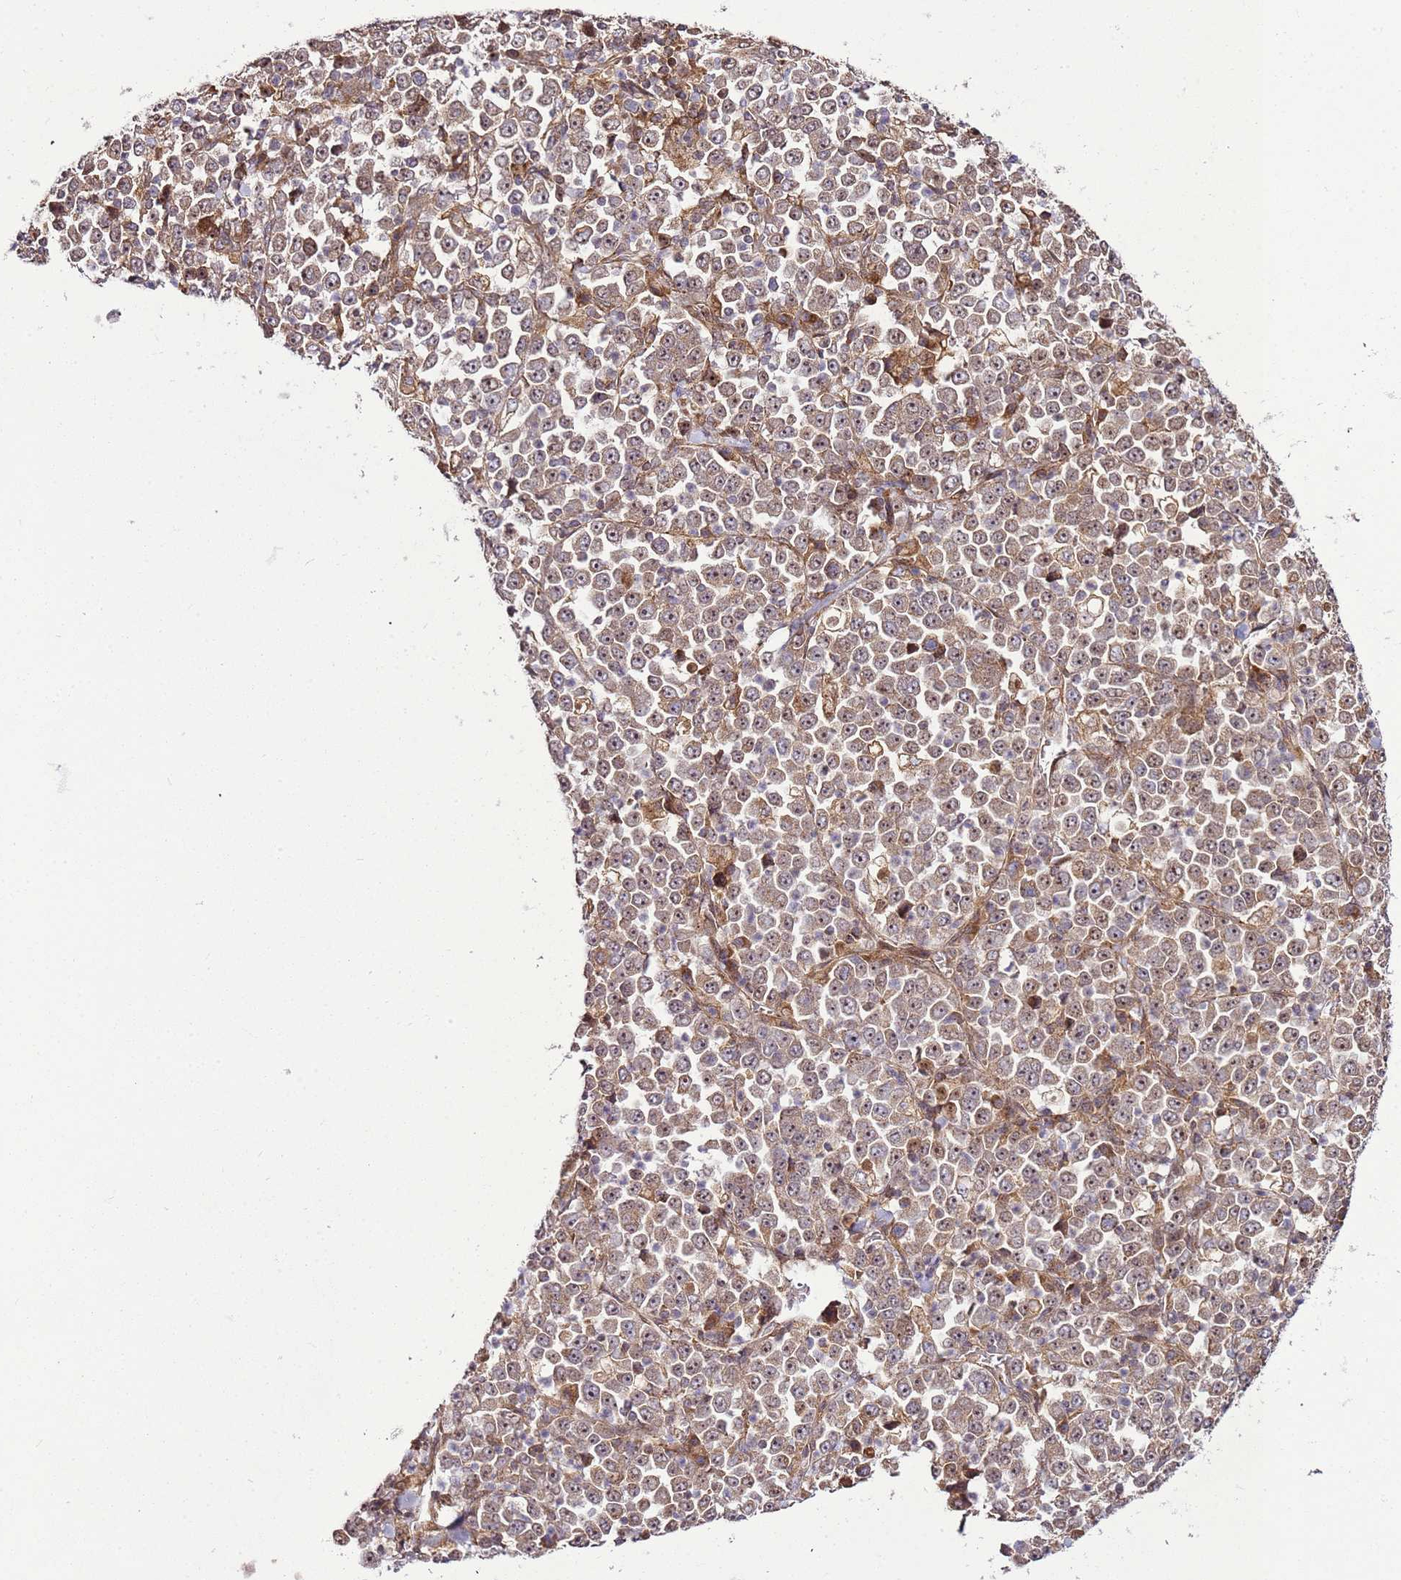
{"staining": {"intensity": "moderate", "quantity": ">75%", "location": "cytoplasmic/membranous,nuclear"}, "tissue": "stomach cancer", "cell_type": "Tumor cells", "image_type": "cancer", "snomed": [{"axis": "morphology", "description": "Normal tissue, NOS"}, {"axis": "morphology", "description": "Adenocarcinoma, NOS"}, {"axis": "topography", "description": "Stomach, upper"}, {"axis": "topography", "description": "Stomach"}], "caption": "A histopathology image showing moderate cytoplasmic/membranous and nuclear expression in about >75% of tumor cells in adenocarcinoma (stomach), as visualized by brown immunohistochemical staining.", "gene": "RASA3", "patient": {"sex": "male", "age": 59}}